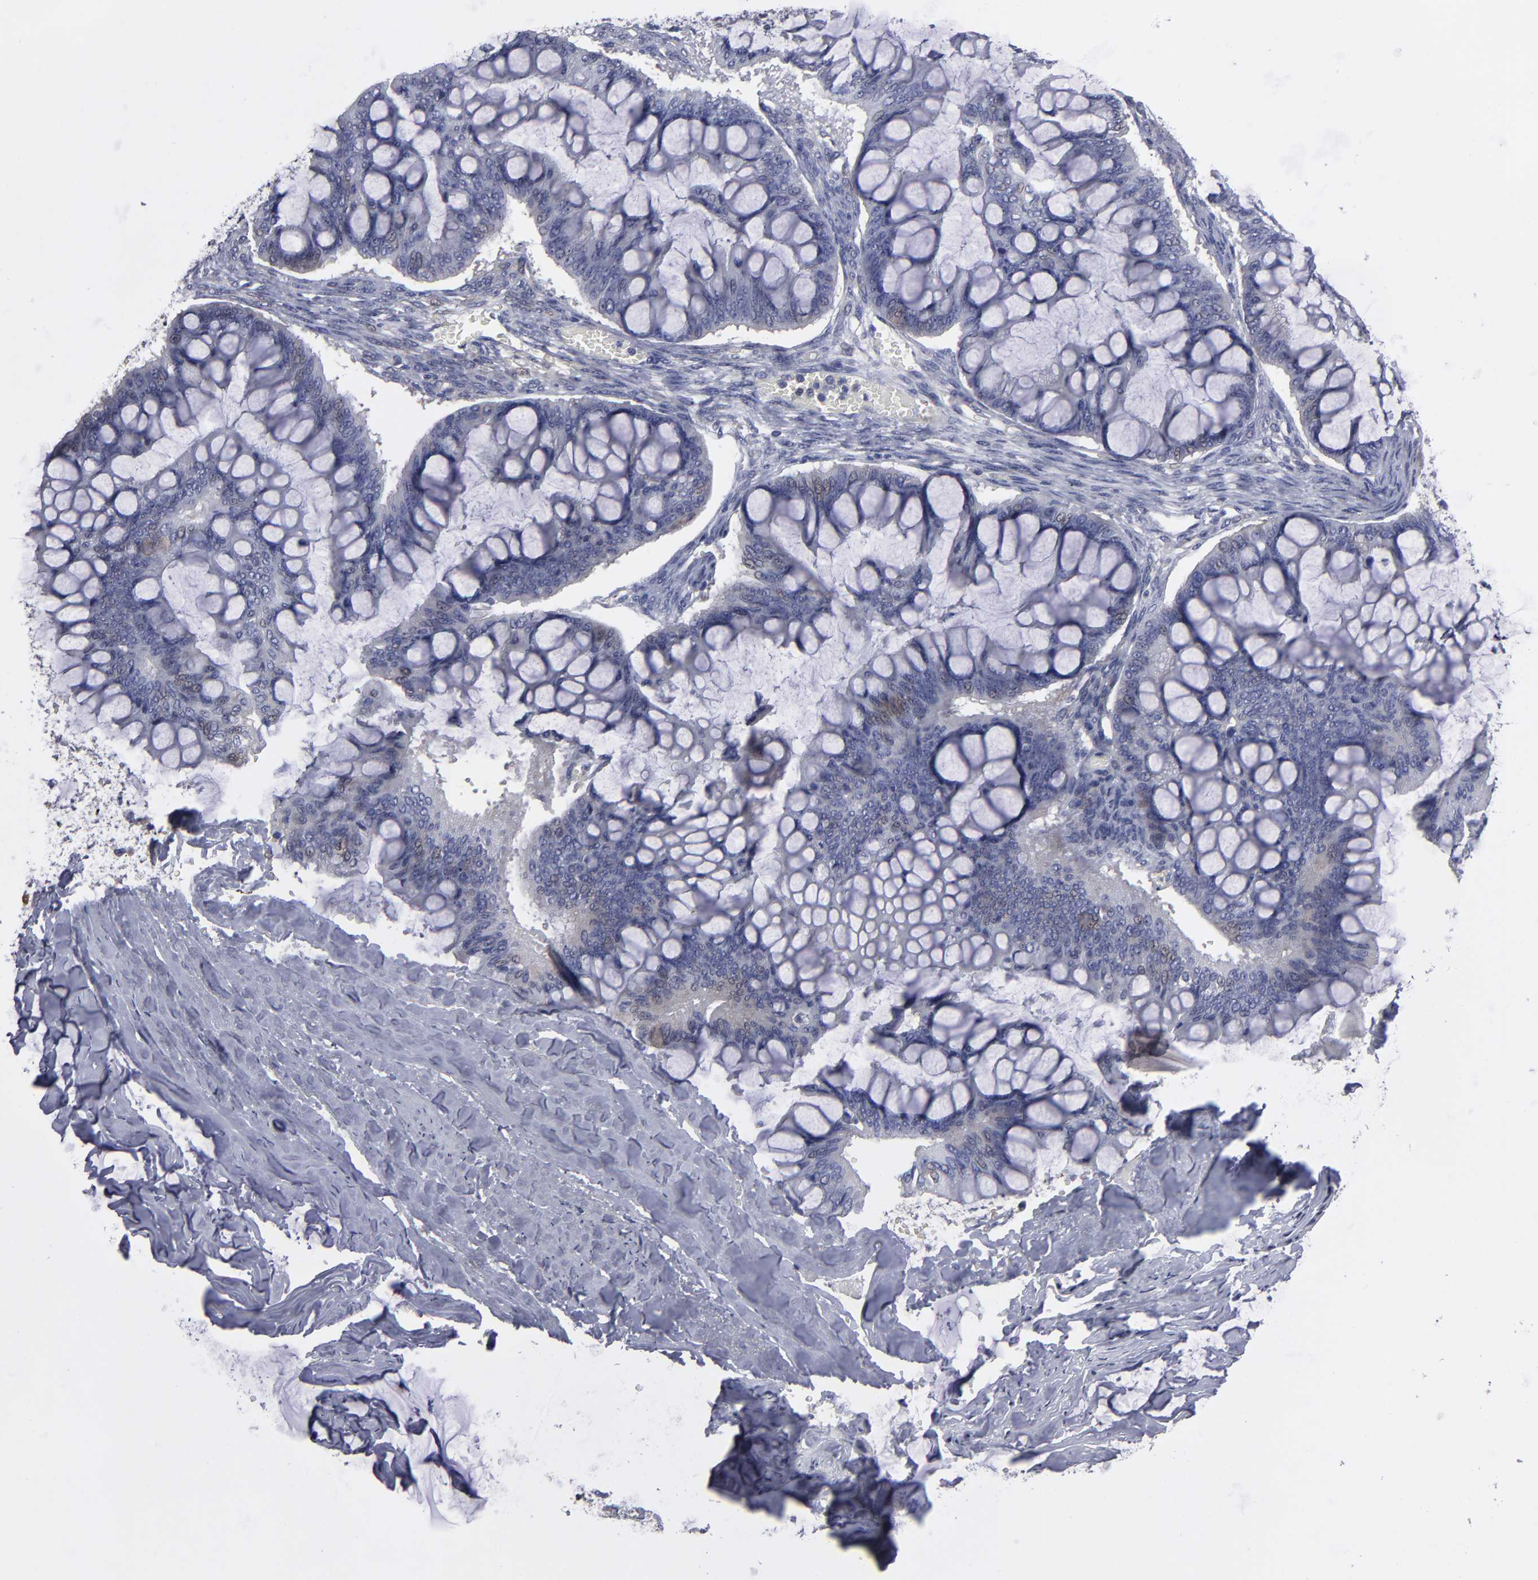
{"staining": {"intensity": "weak", "quantity": "<25%", "location": "cytoplasmic/membranous,nuclear"}, "tissue": "ovarian cancer", "cell_type": "Tumor cells", "image_type": "cancer", "snomed": [{"axis": "morphology", "description": "Cystadenocarcinoma, mucinous, NOS"}, {"axis": "topography", "description": "Ovary"}], "caption": "The micrograph demonstrates no significant staining in tumor cells of ovarian cancer (mucinous cystadenocarcinoma).", "gene": "CEP97", "patient": {"sex": "female", "age": 73}}